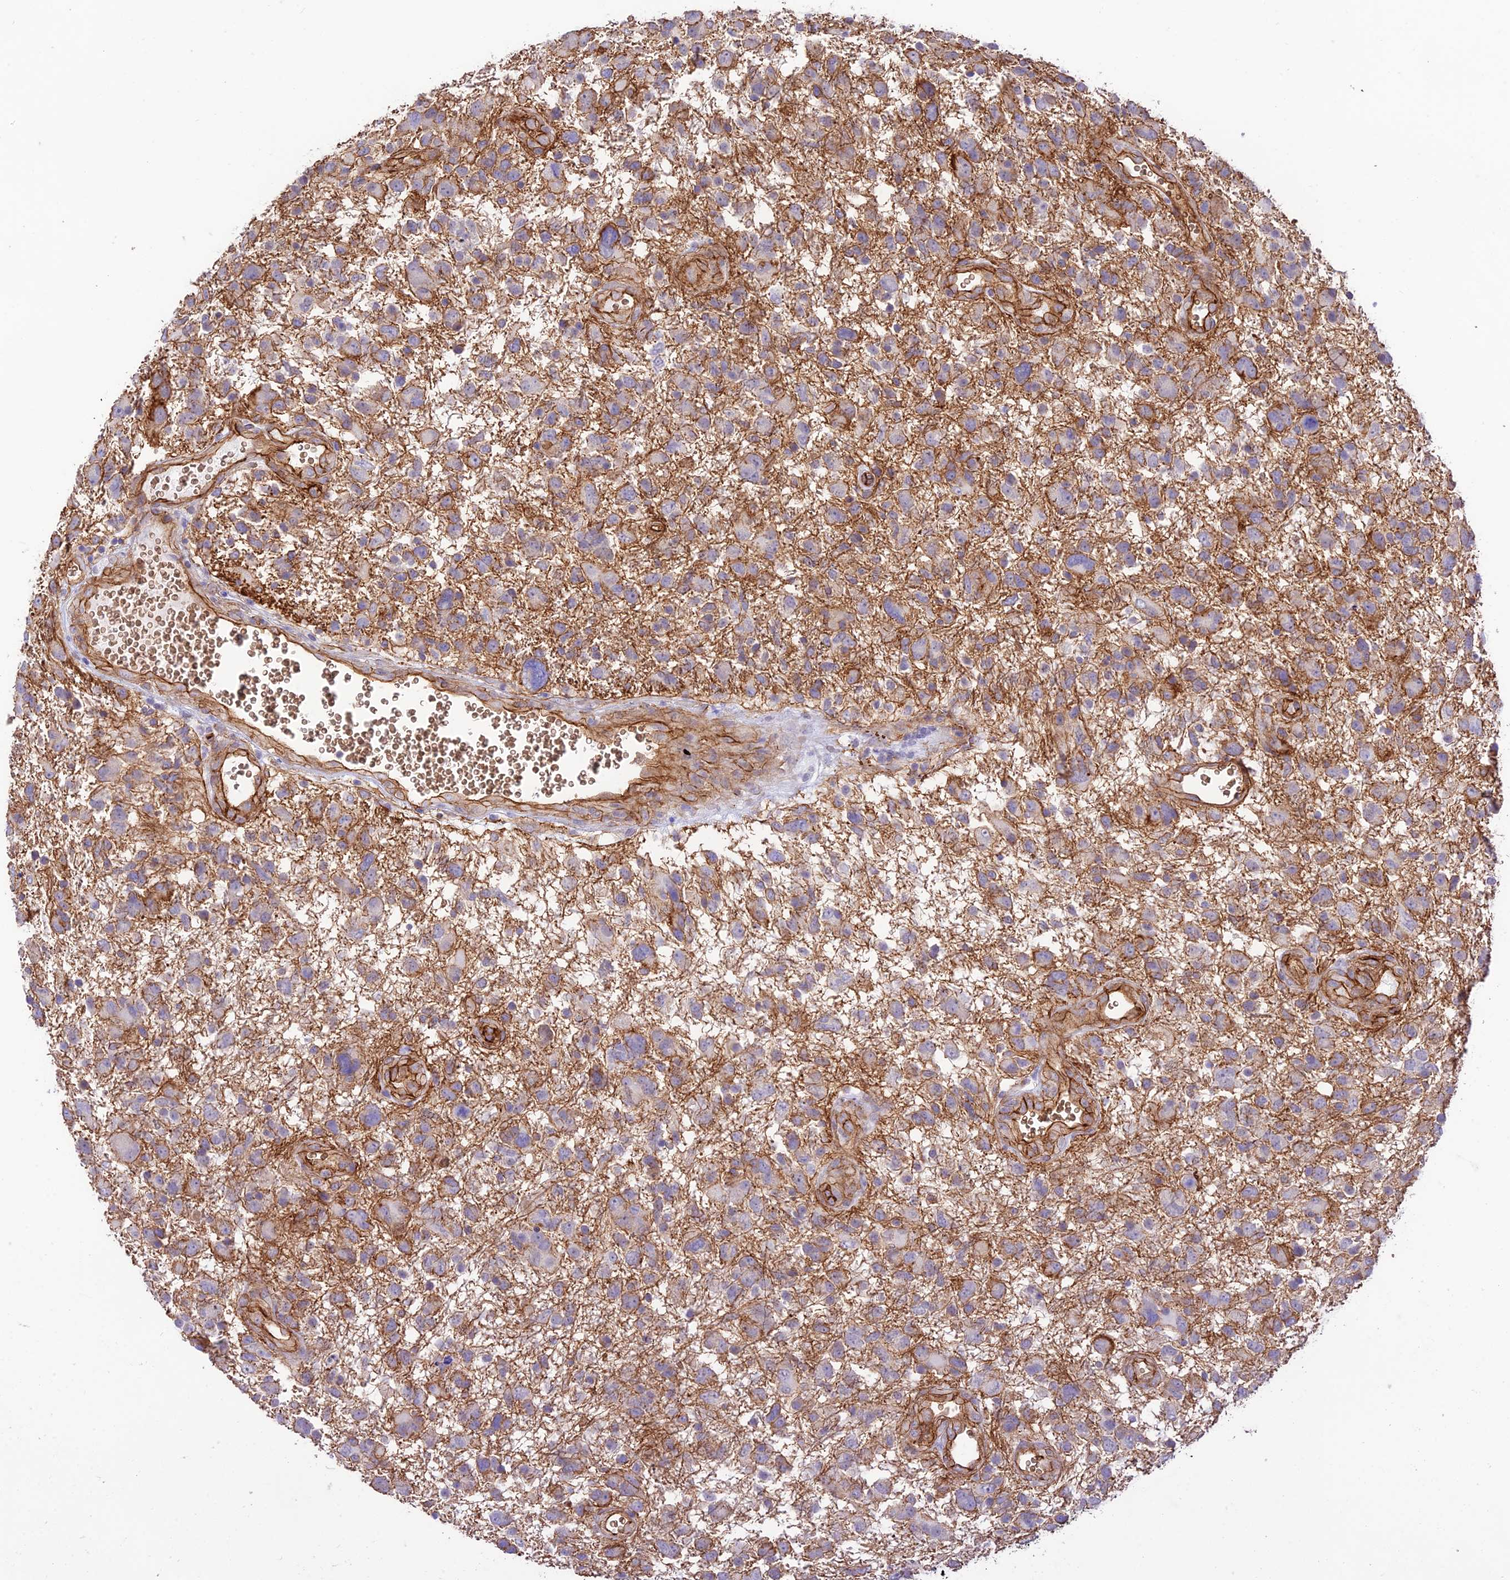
{"staining": {"intensity": "weak", "quantity": "<25%", "location": "cytoplasmic/membranous"}, "tissue": "glioma", "cell_type": "Tumor cells", "image_type": "cancer", "snomed": [{"axis": "morphology", "description": "Glioma, malignant, High grade"}, {"axis": "topography", "description": "Brain"}], "caption": "Immunohistochemistry (IHC) image of glioma stained for a protein (brown), which demonstrates no staining in tumor cells.", "gene": "YPEL5", "patient": {"sex": "male", "age": 61}}